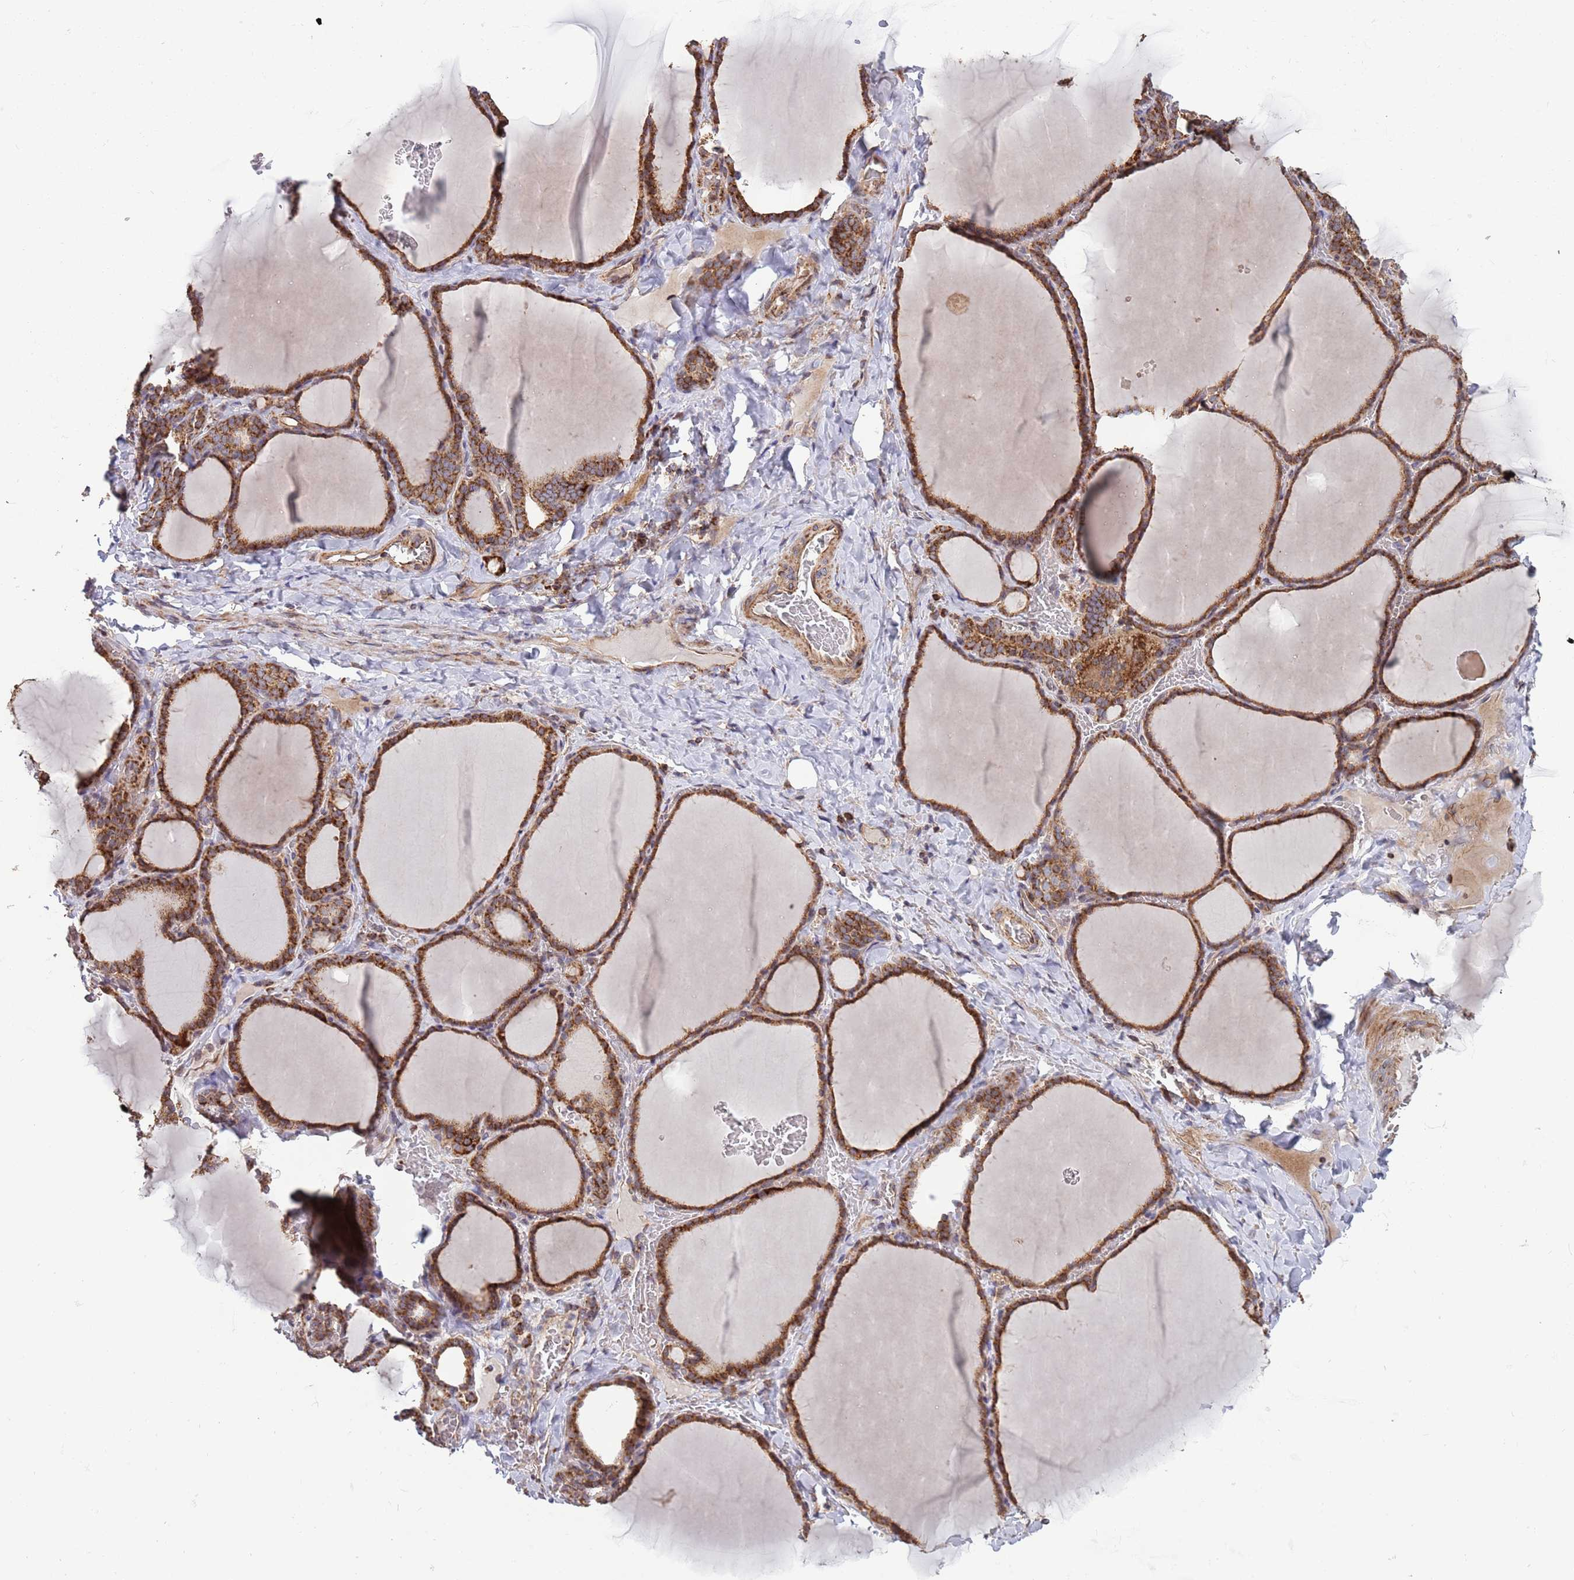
{"staining": {"intensity": "strong", "quantity": ">75%", "location": "cytoplasmic/membranous"}, "tissue": "thyroid gland", "cell_type": "Glandular cells", "image_type": "normal", "snomed": [{"axis": "morphology", "description": "Normal tissue, NOS"}, {"axis": "topography", "description": "Thyroid gland"}], "caption": "Thyroid gland stained with a brown dye demonstrates strong cytoplasmic/membranous positive expression in about >75% of glandular cells.", "gene": "ATP5PD", "patient": {"sex": "female", "age": 39}}